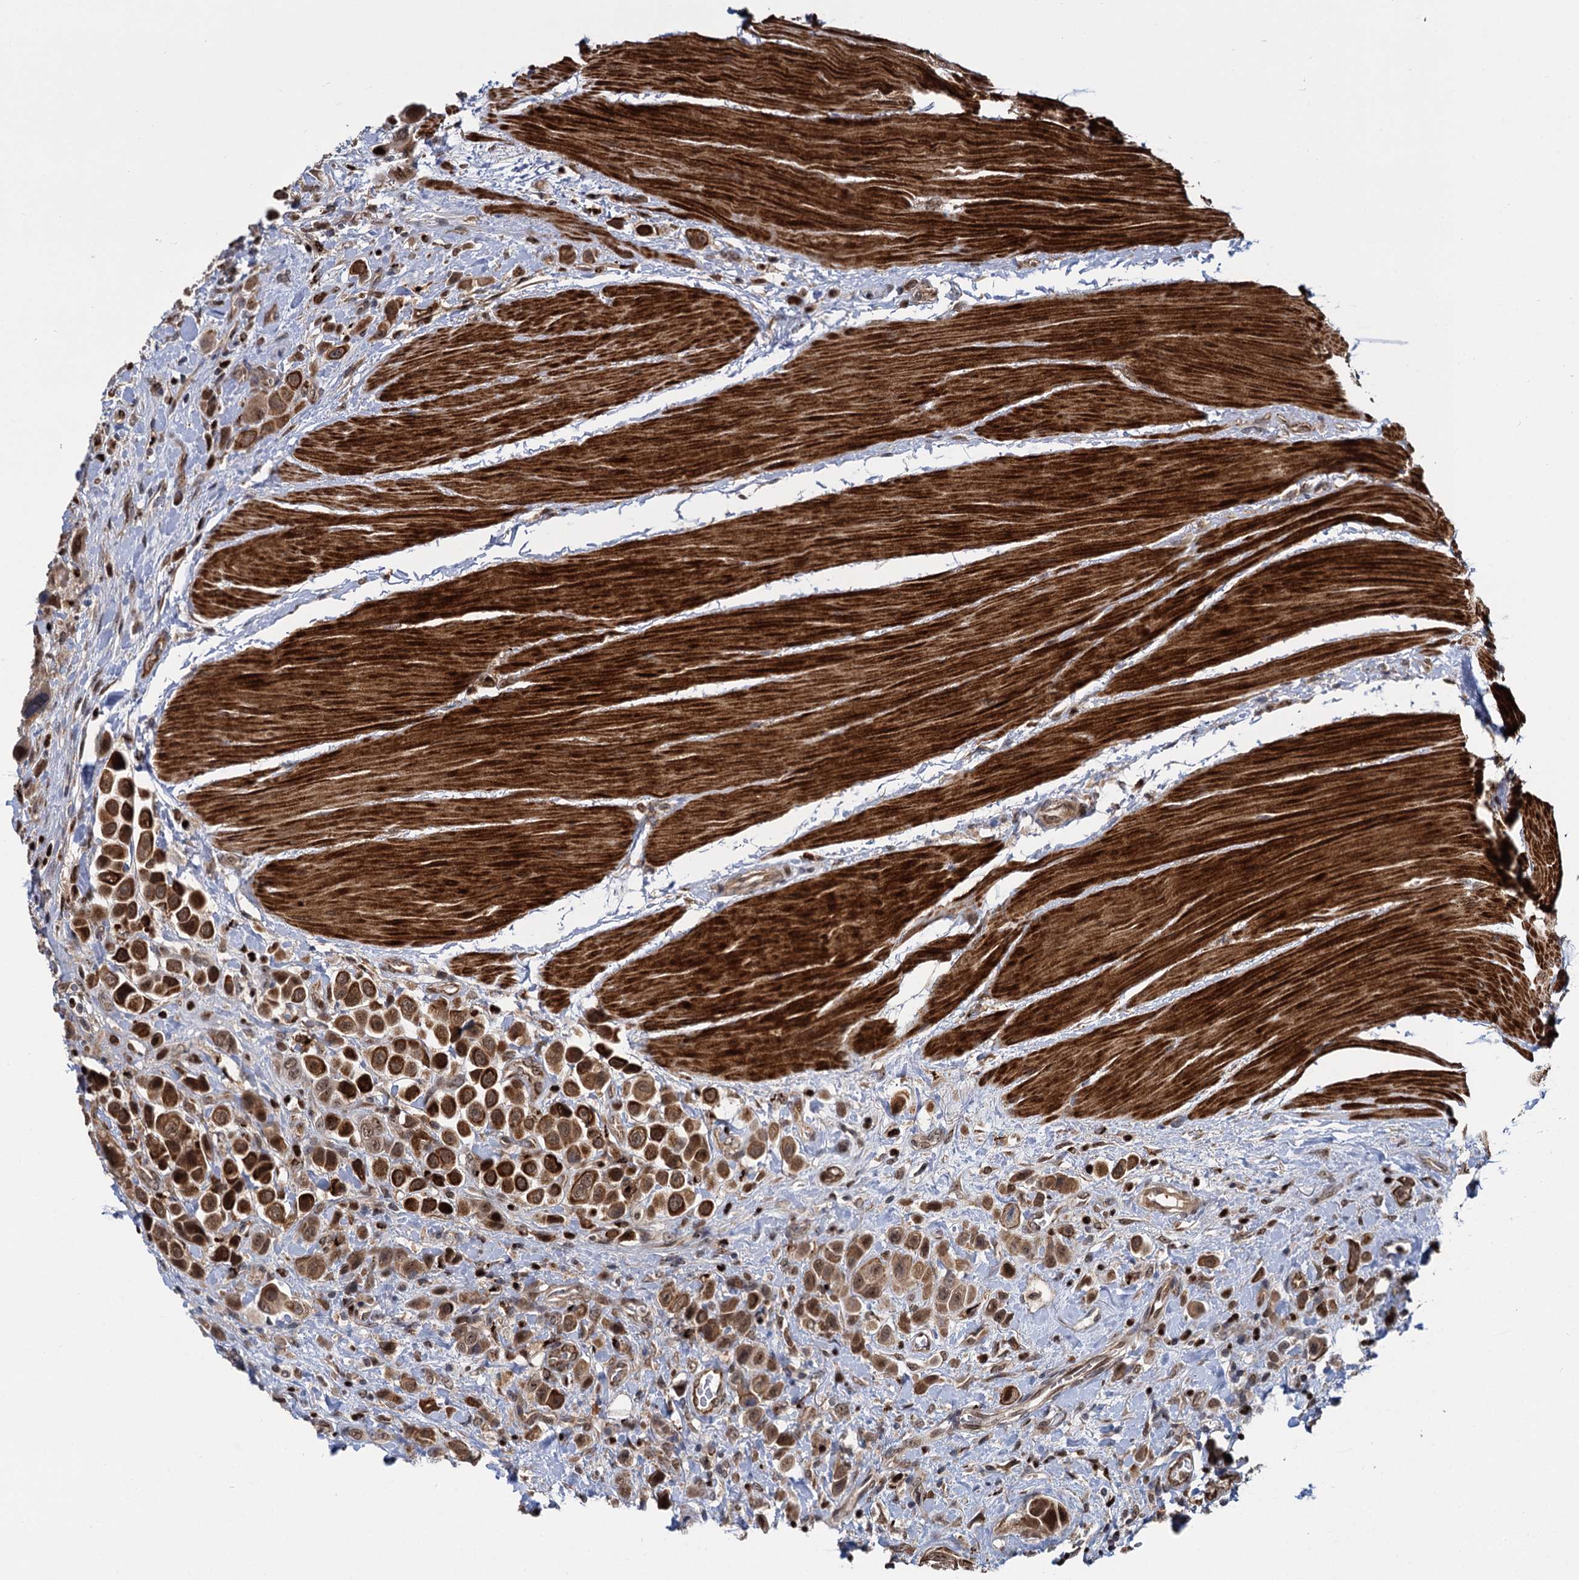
{"staining": {"intensity": "strong", "quantity": ">75%", "location": "cytoplasmic/membranous,nuclear"}, "tissue": "urothelial cancer", "cell_type": "Tumor cells", "image_type": "cancer", "snomed": [{"axis": "morphology", "description": "Urothelial carcinoma, High grade"}, {"axis": "topography", "description": "Urinary bladder"}], "caption": "A high amount of strong cytoplasmic/membranous and nuclear staining is identified in approximately >75% of tumor cells in urothelial cancer tissue. (IHC, brightfield microscopy, high magnification).", "gene": "GAL3ST4", "patient": {"sex": "male", "age": 50}}